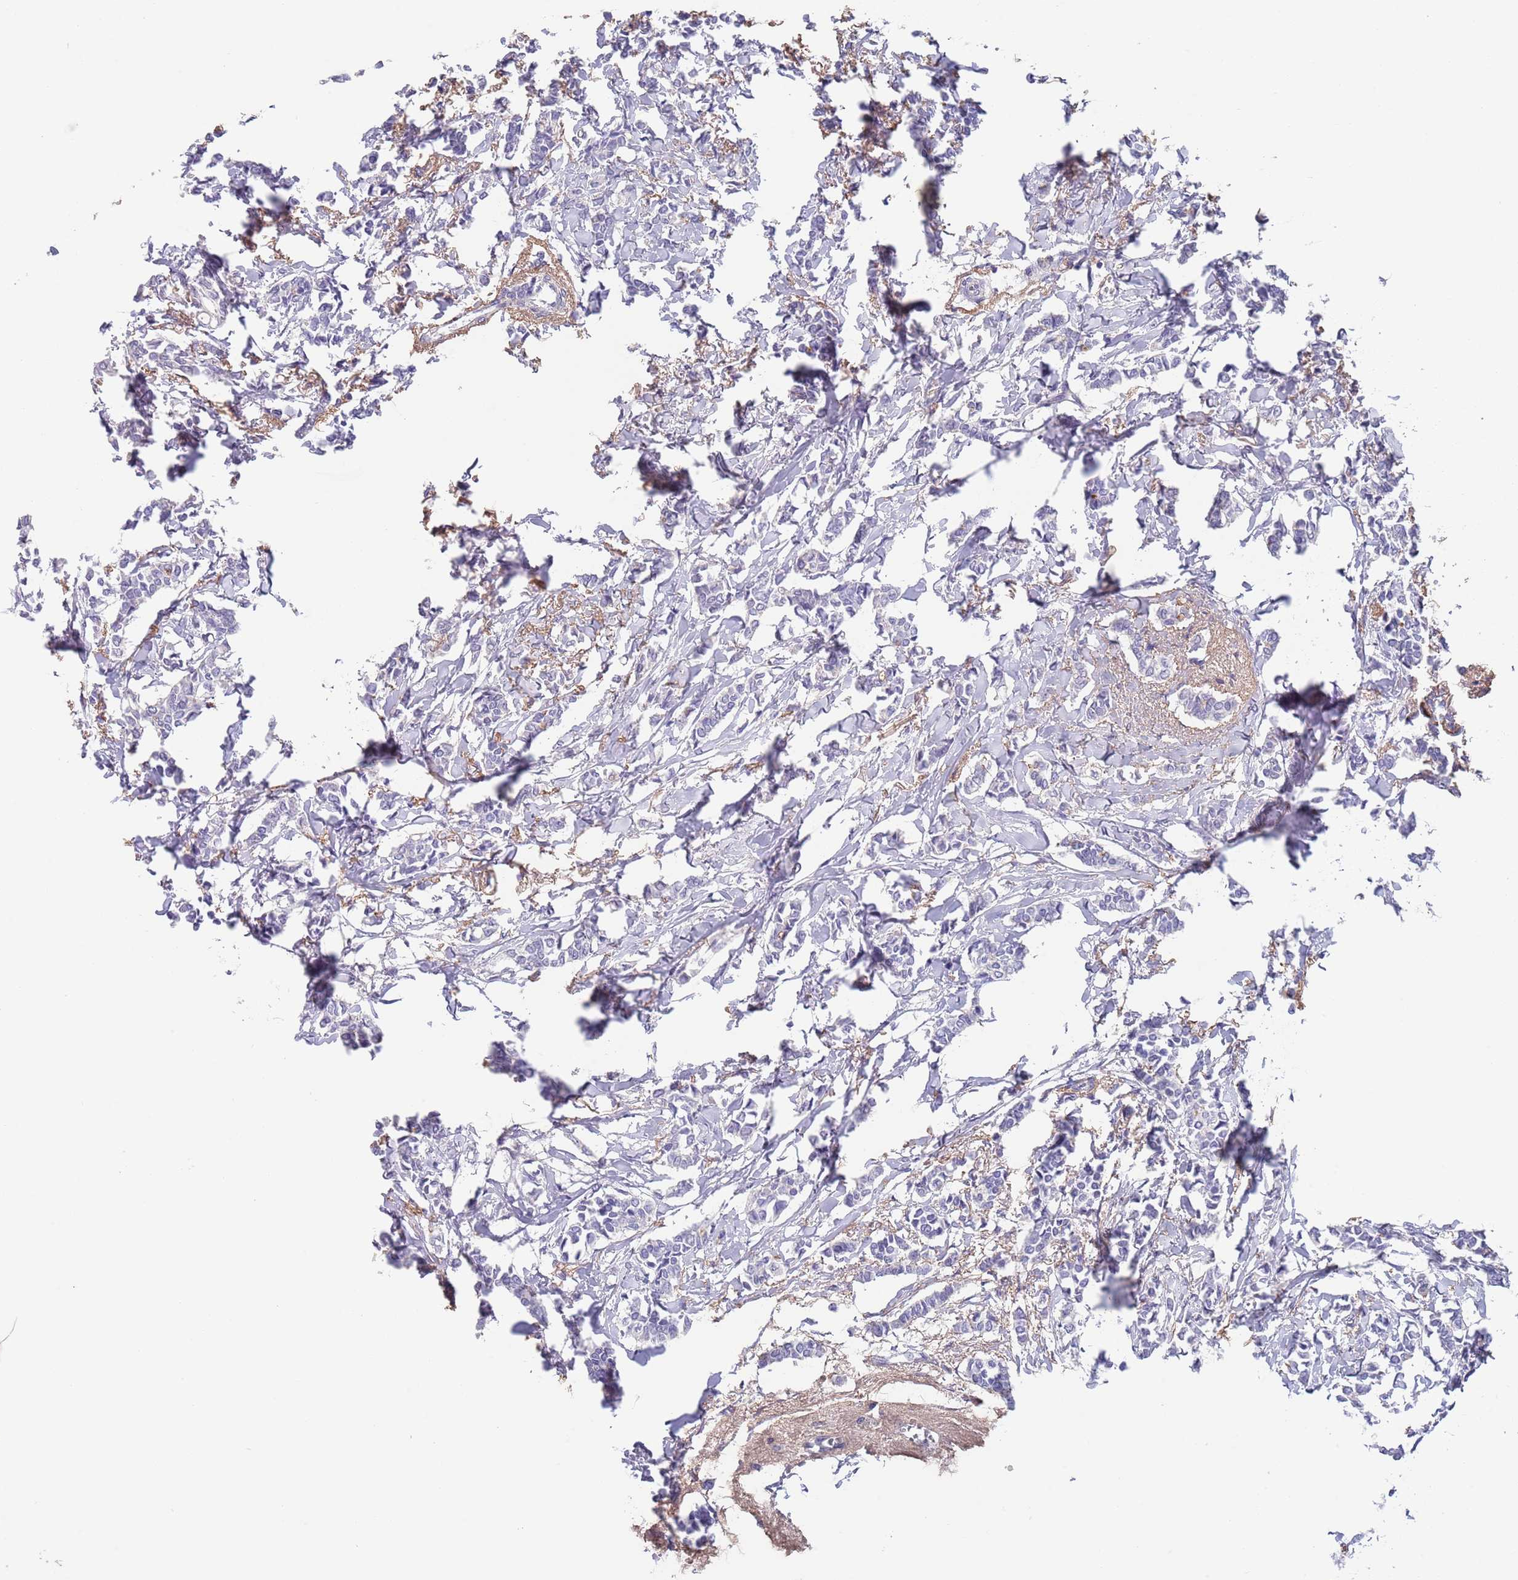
{"staining": {"intensity": "negative", "quantity": "none", "location": "none"}, "tissue": "breast cancer", "cell_type": "Tumor cells", "image_type": "cancer", "snomed": [{"axis": "morphology", "description": "Duct carcinoma"}, {"axis": "topography", "description": "Breast"}], "caption": "Tumor cells show no significant protein expression in breast cancer.", "gene": "RNF169", "patient": {"sex": "female", "age": 41}}